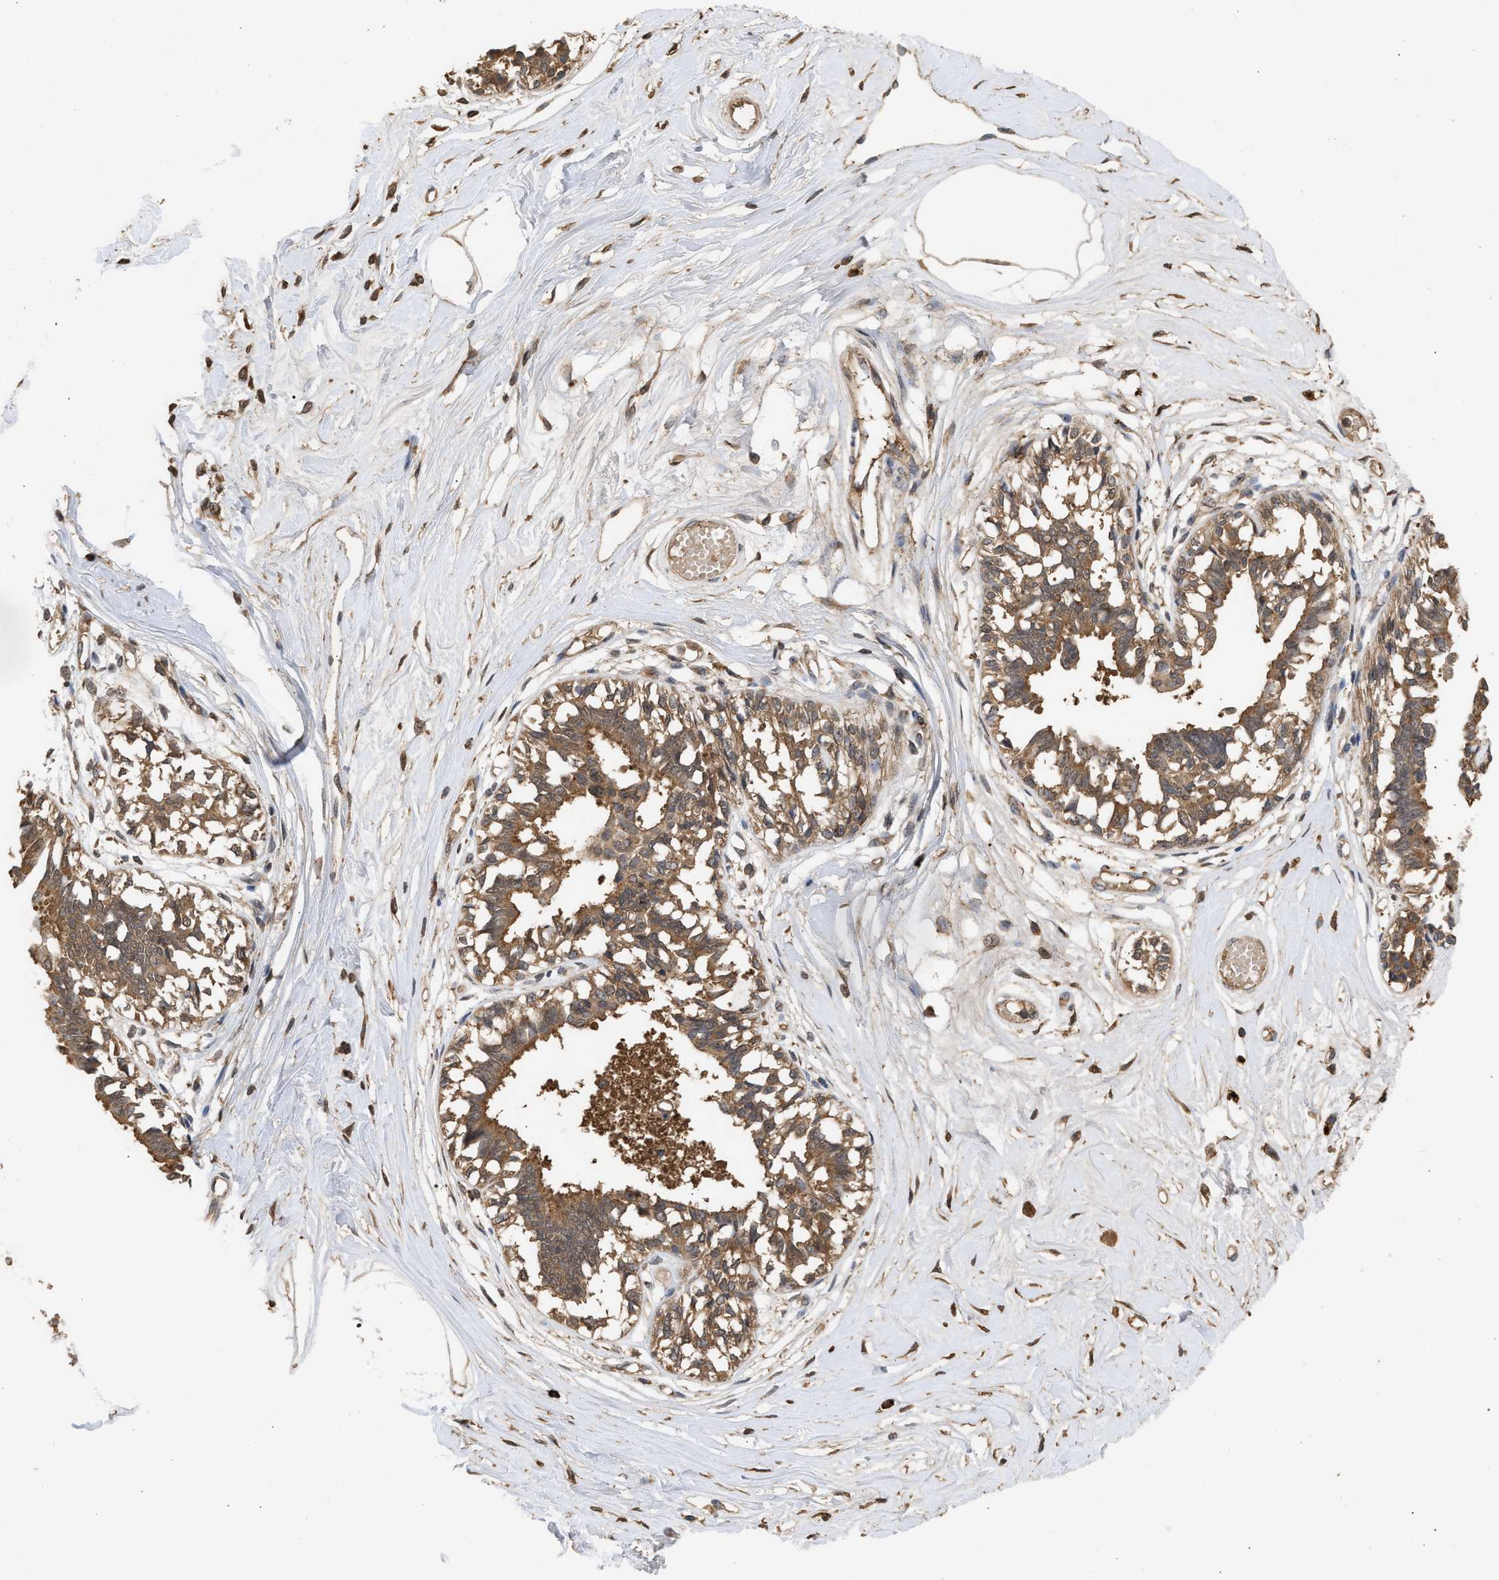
{"staining": {"intensity": "negative", "quantity": "none", "location": "none"}, "tissue": "breast", "cell_type": "Adipocytes", "image_type": "normal", "snomed": [{"axis": "morphology", "description": "Normal tissue, NOS"}, {"axis": "topography", "description": "Breast"}], "caption": "Image shows no protein expression in adipocytes of benign breast.", "gene": "FITM1", "patient": {"sex": "female", "age": 45}}